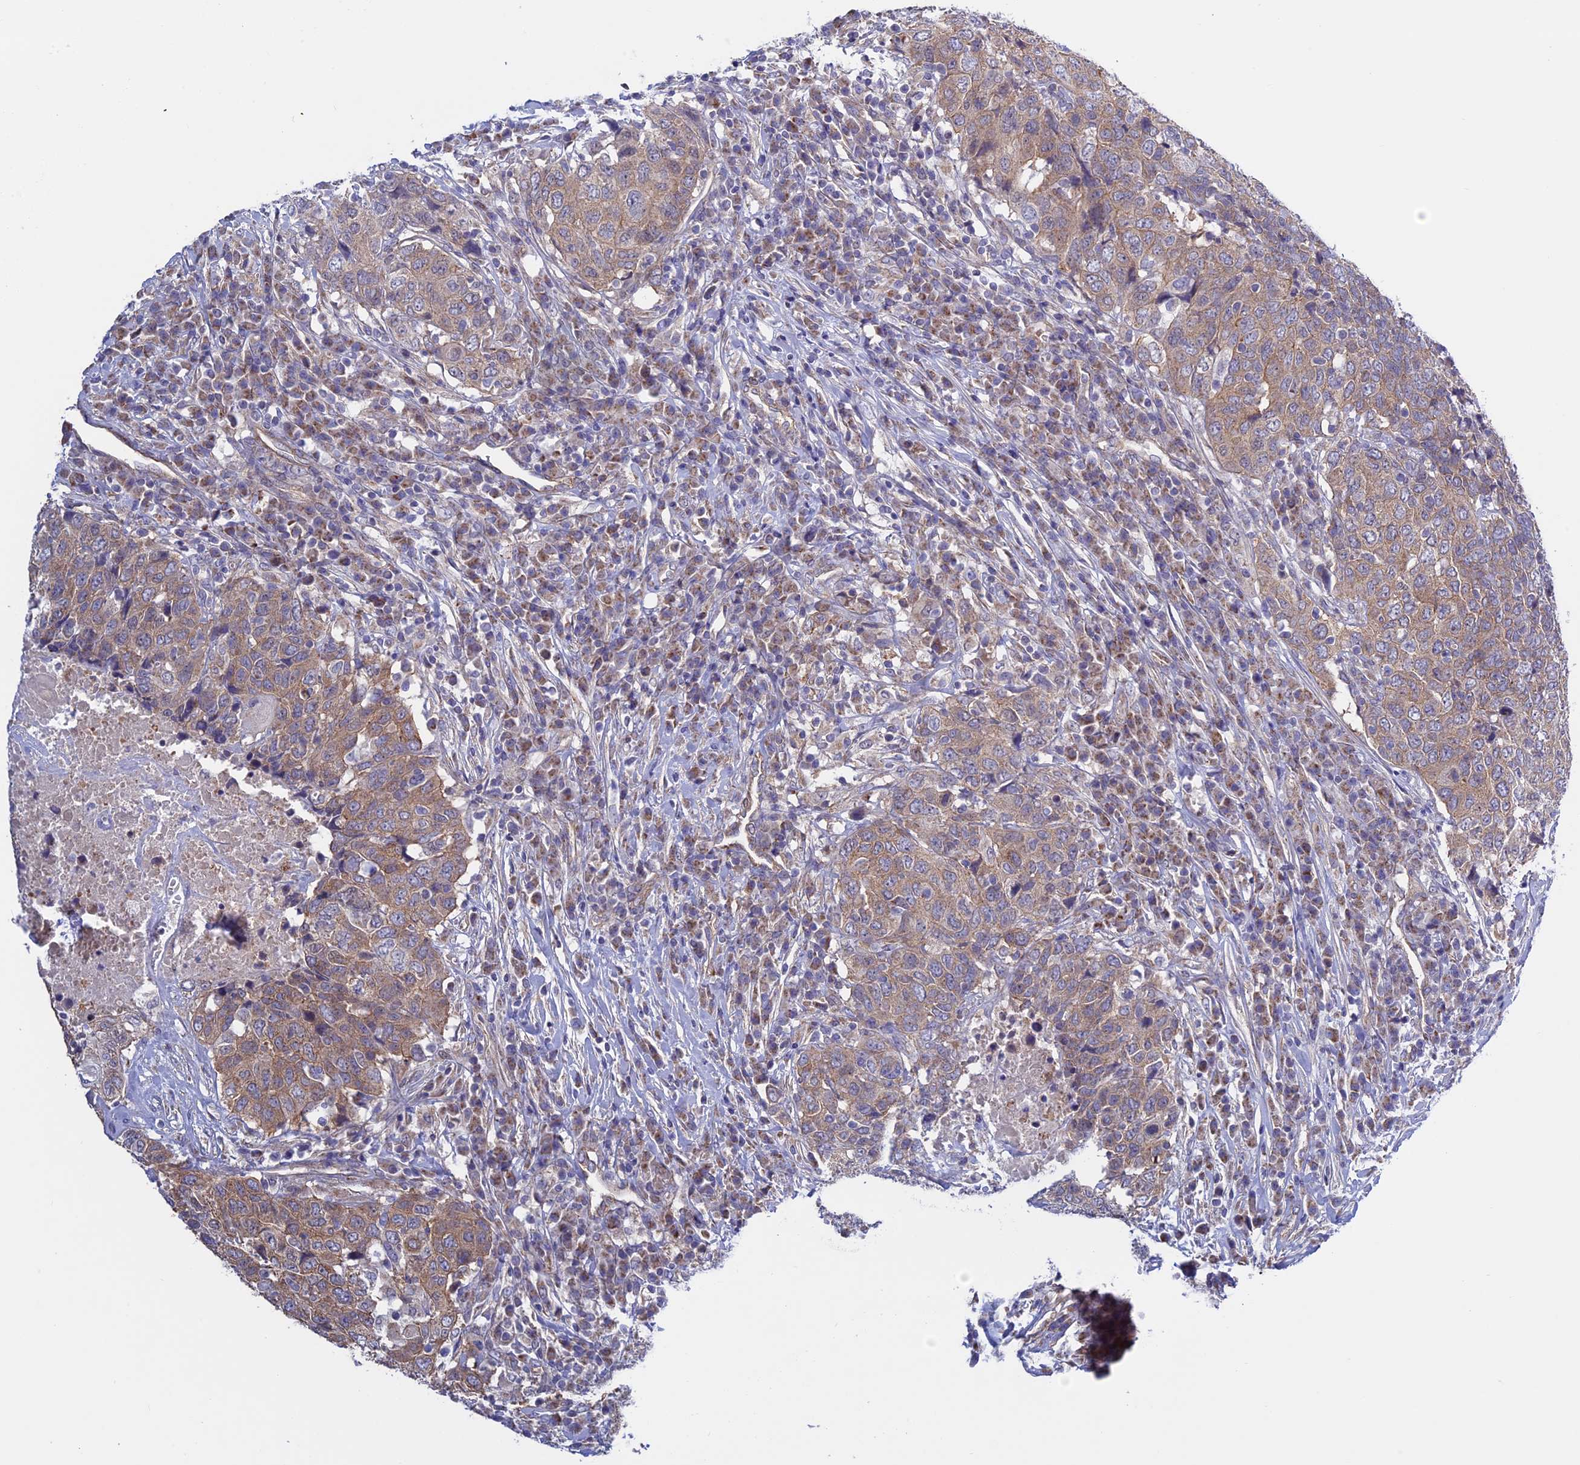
{"staining": {"intensity": "moderate", "quantity": ">75%", "location": "cytoplasmic/membranous"}, "tissue": "head and neck cancer", "cell_type": "Tumor cells", "image_type": "cancer", "snomed": [{"axis": "morphology", "description": "Squamous cell carcinoma, NOS"}, {"axis": "topography", "description": "Head-Neck"}], "caption": "This histopathology image demonstrates head and neck cancer stained with IHC to label a protein in brown. The cytoplasmic/membranous of tumor cells show moderate positivity for the protein. Nuclei are counter-stained blue.", "gene": "ETFDH", "patient": {"sex": "male", "age": 66}}